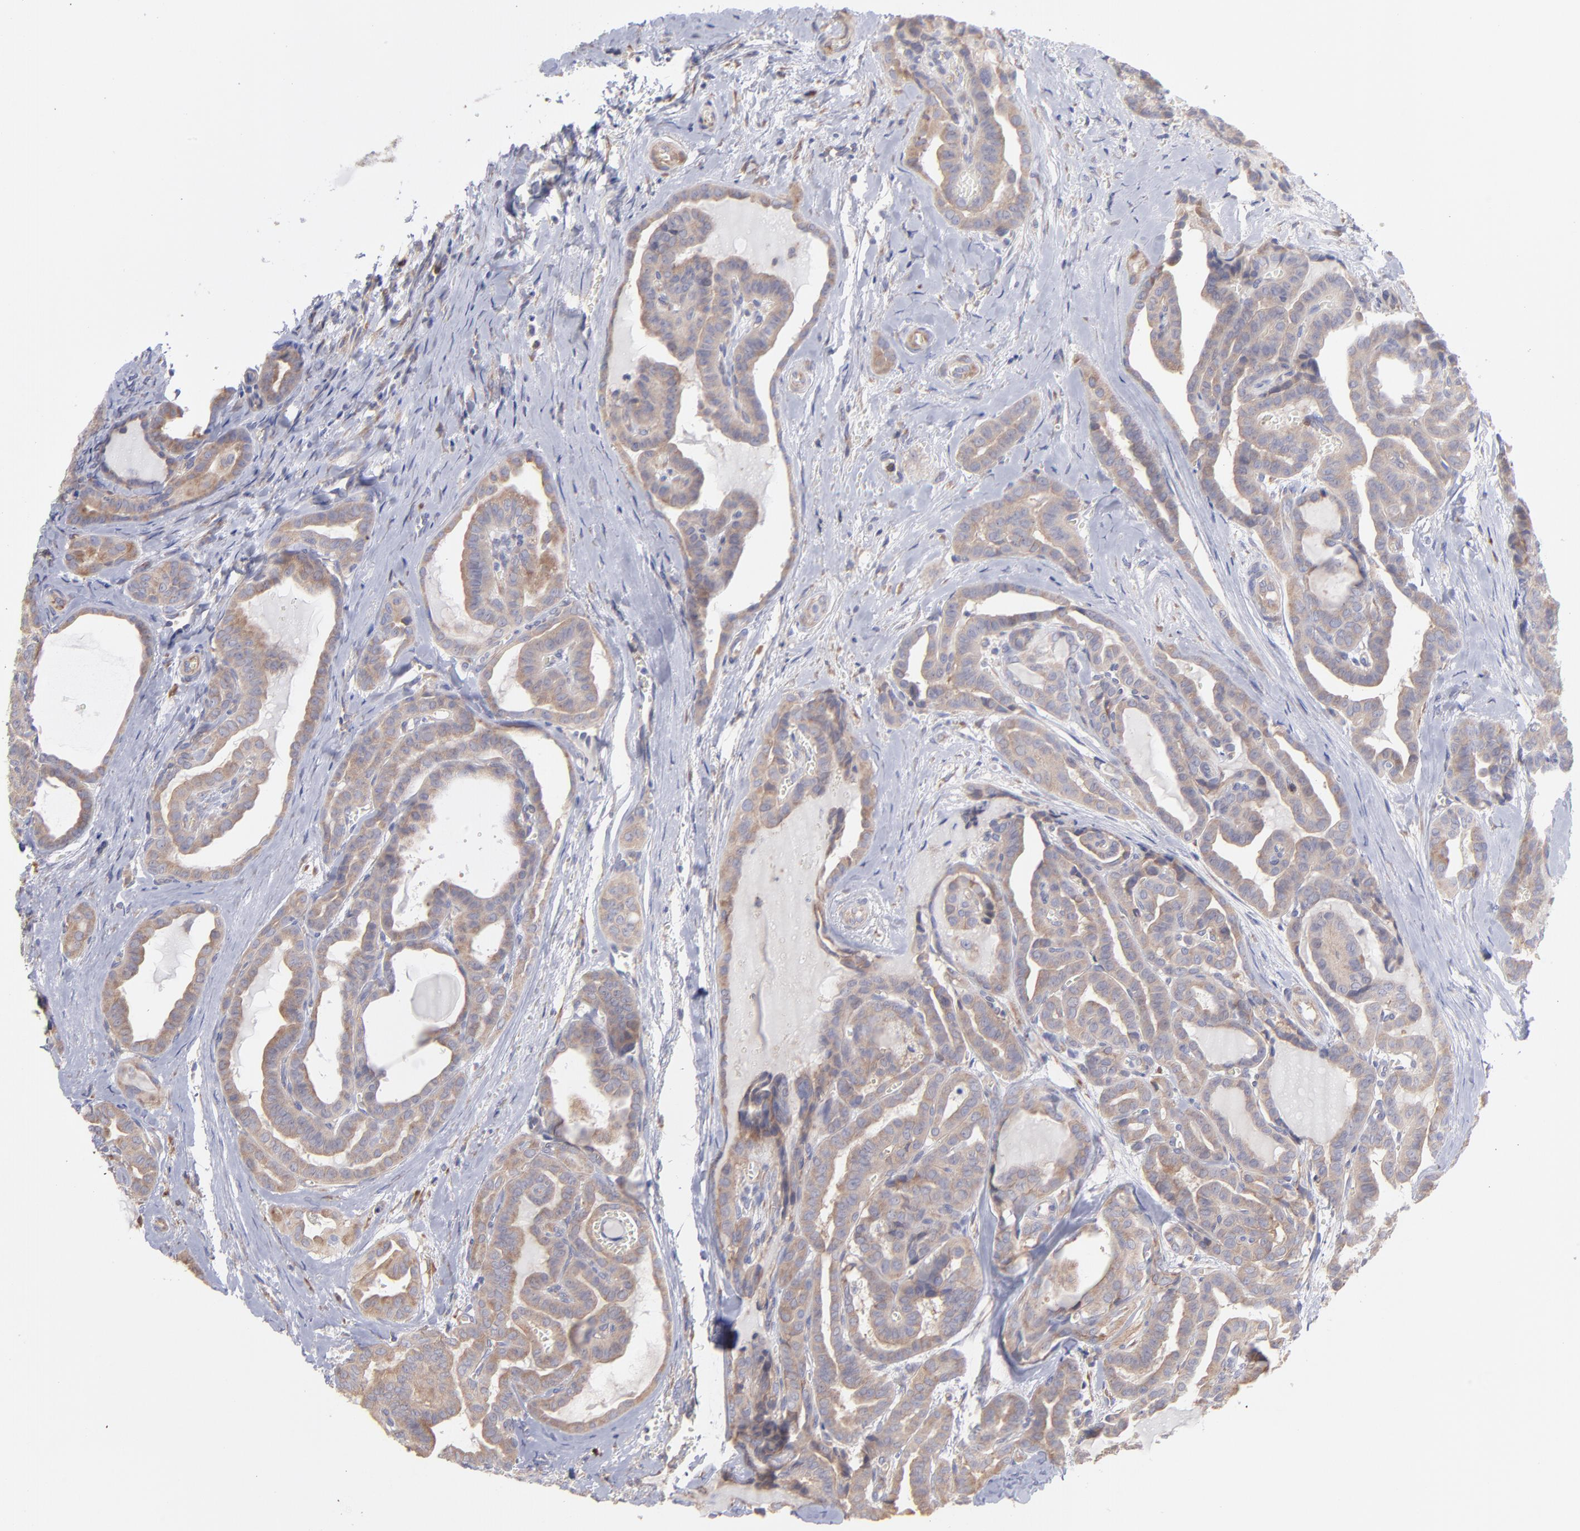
{"staining": {"intensity": "weak", "quantity": ">75%", "location": "cytoplasmic/membranous"}, "tissue": "thyroid cancer", "cell_type": "Tumor cells", "image_type": "cancer", "snomed": [{"axis": "morphology", "description": "Carcinoma, NOS"}, {"axis": "topography", "description": "Thyroid gland"}], "caption": "The image demonstrates a brown stain indicating the presence of a protein in the cytoplasmic/membranous of tumor cells in thyroid cancer. The staining was performed using DAB, with brown indicating positive protein expression. Nuclei are stained blue with hematoxylin.", "gene": "RPLP0", "patient": {"sex": "female", "age": 91}}